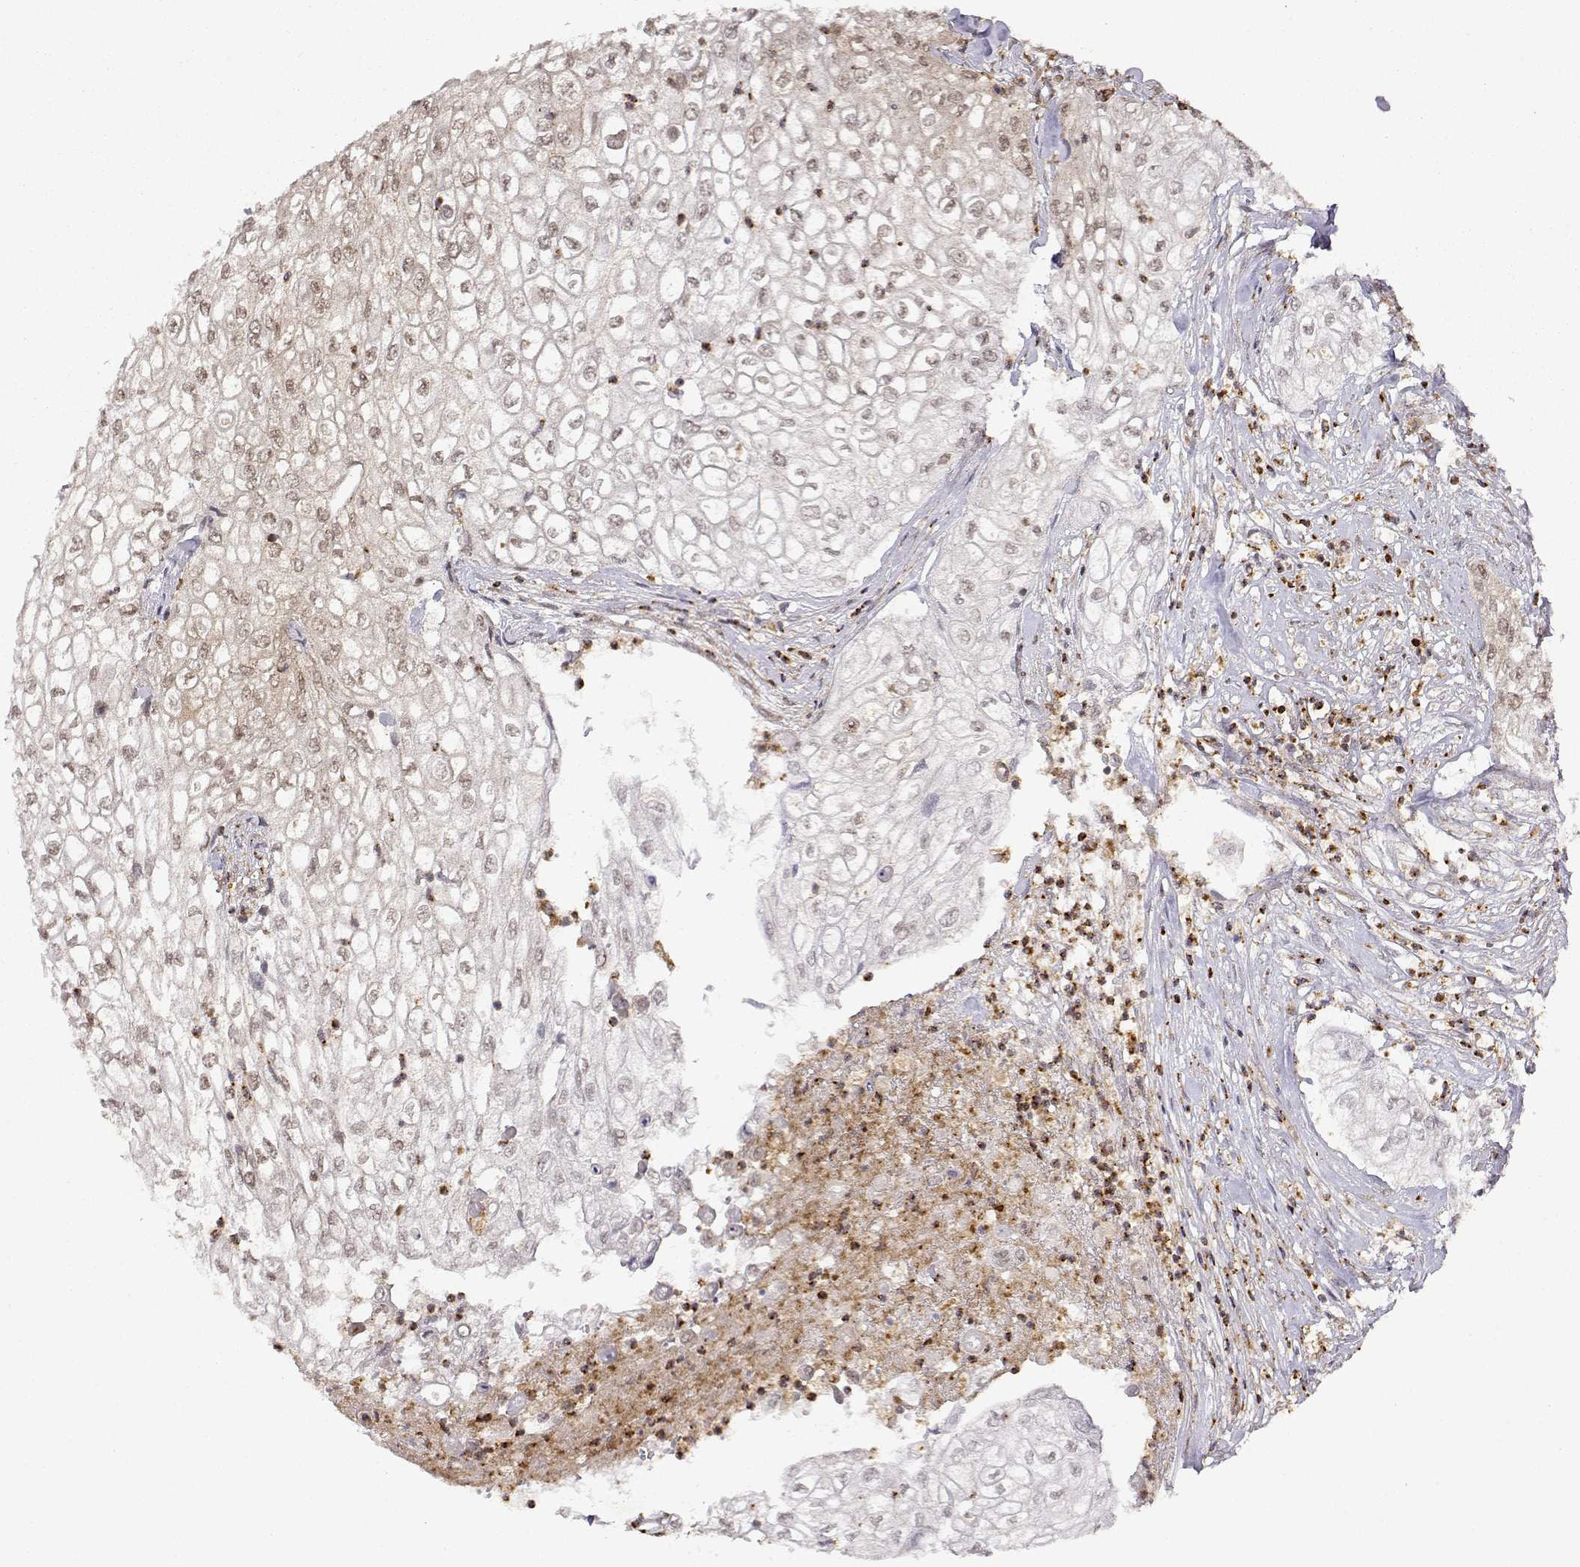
{"staining": {"intensity": "weak", "quantity": ">75%", "location": "cytoplasmic/membranous,nuclear"}, "tissue": "urothelial cancer", "cell_type": "Tumor cells", "image_type": "cancer", "snomed": [{"axis": "morphology", "description": "Urothelial carcinoma, High grade"}, {"axis": "topography", "description": "Urinary bladder"}], "caption": "Protein expression analysis of human urothelial cancer reveals weak cytoplasmic/membranous and nuclear staining in approximately >75% of tumor cells.", "gene": "RNF13", "patient": {"sex": "male", "age": 62}}